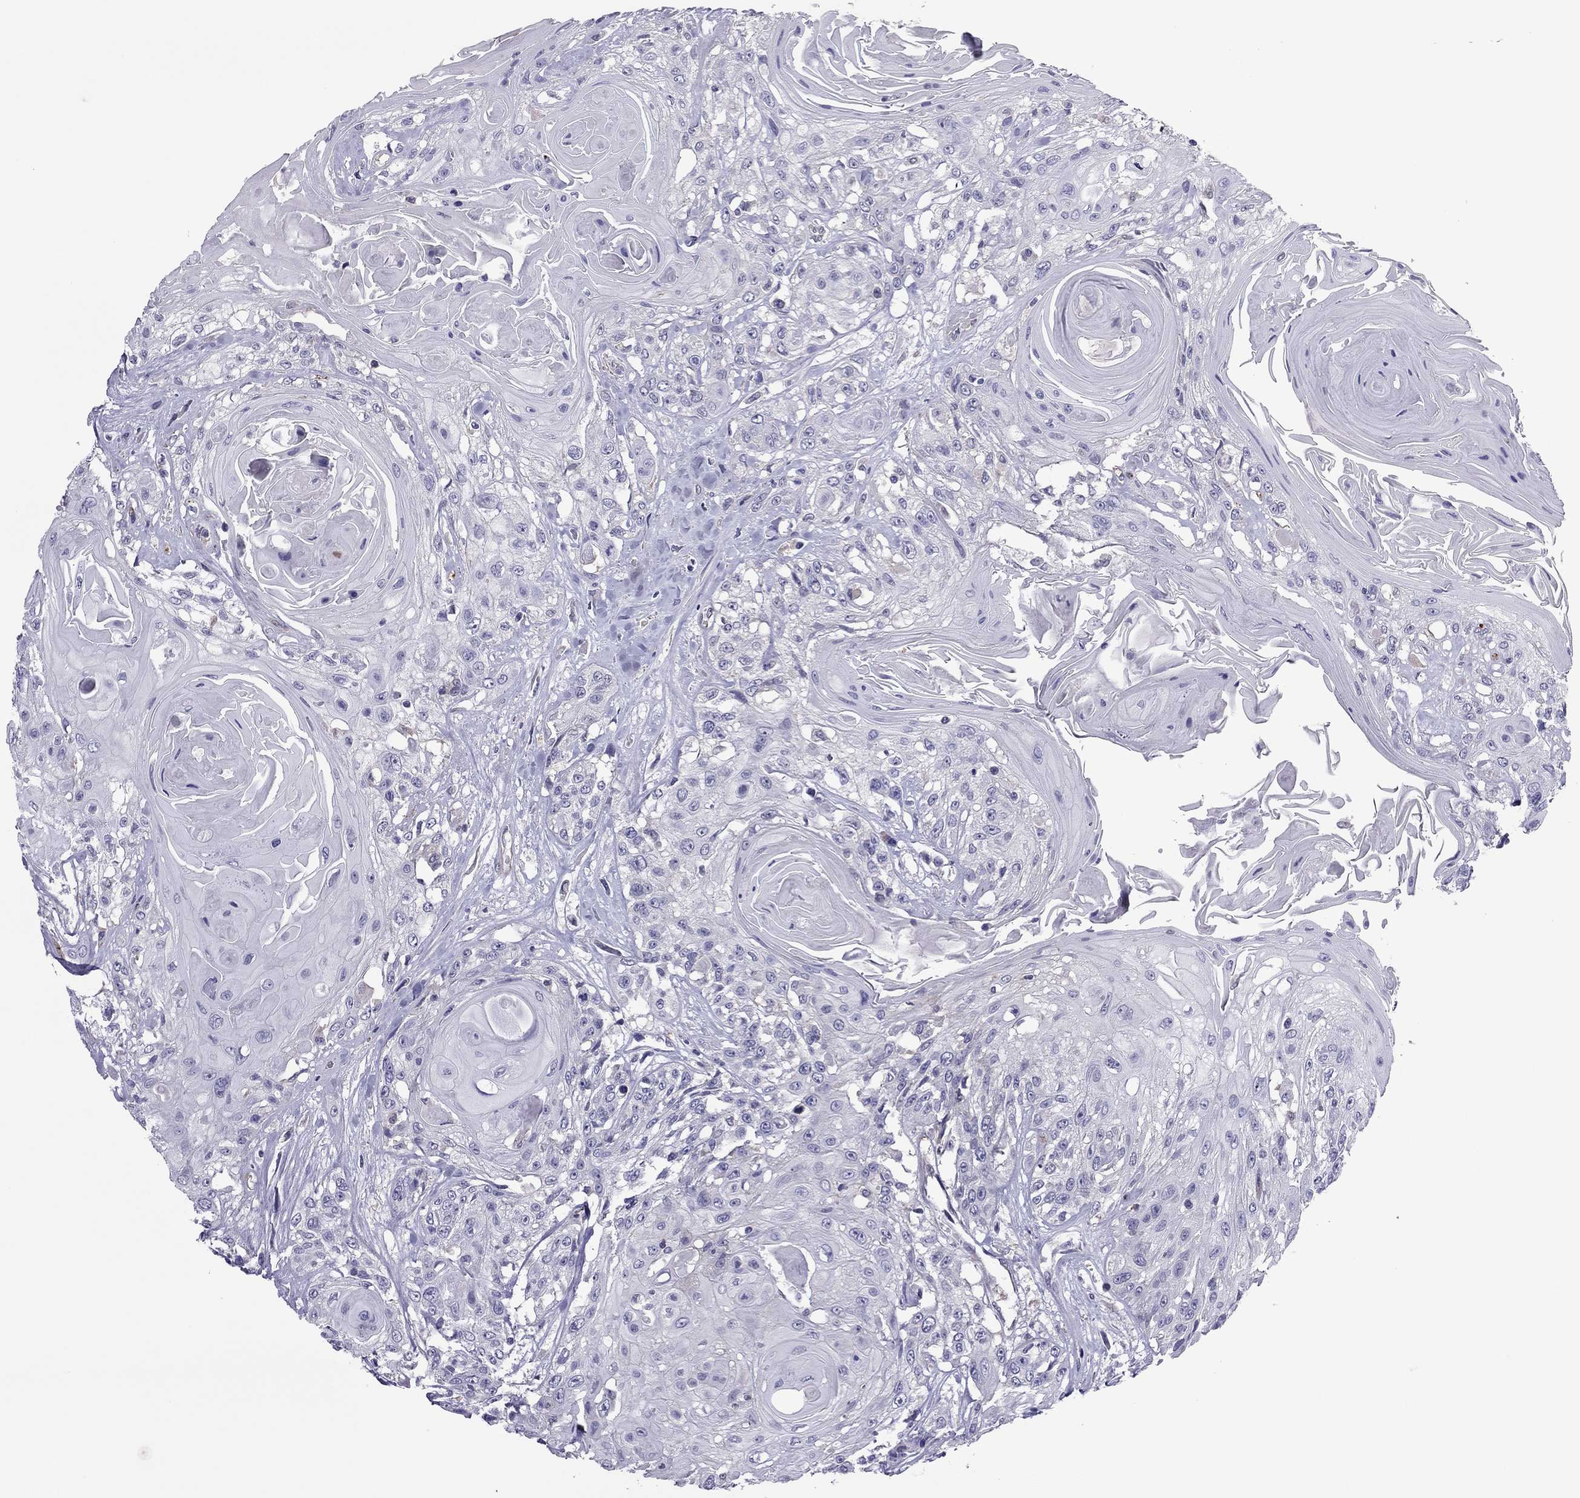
{"staining": {"intensity": "negative", "quantity": "none", "location": "none"}, "tissue": "head and neck cancer", "cell_type": "Tumor cells", "image_type": "cancer", "snomed": [{"axis": "morphology", "description": "Squamous cell carcinoma, NOS"}, {"axis": "topography", "description": "Head-Neck"}], "caption": "Immunohistochemistry (IHC) photomicrograph of neoplastic tissue: human squamous cell carcinoma (head and neck) stained with DAB exhibits no significant protein positivity in tumor cells.", "gene": "SLC16A8", "patient": {"sex": "female", "age": 59}}